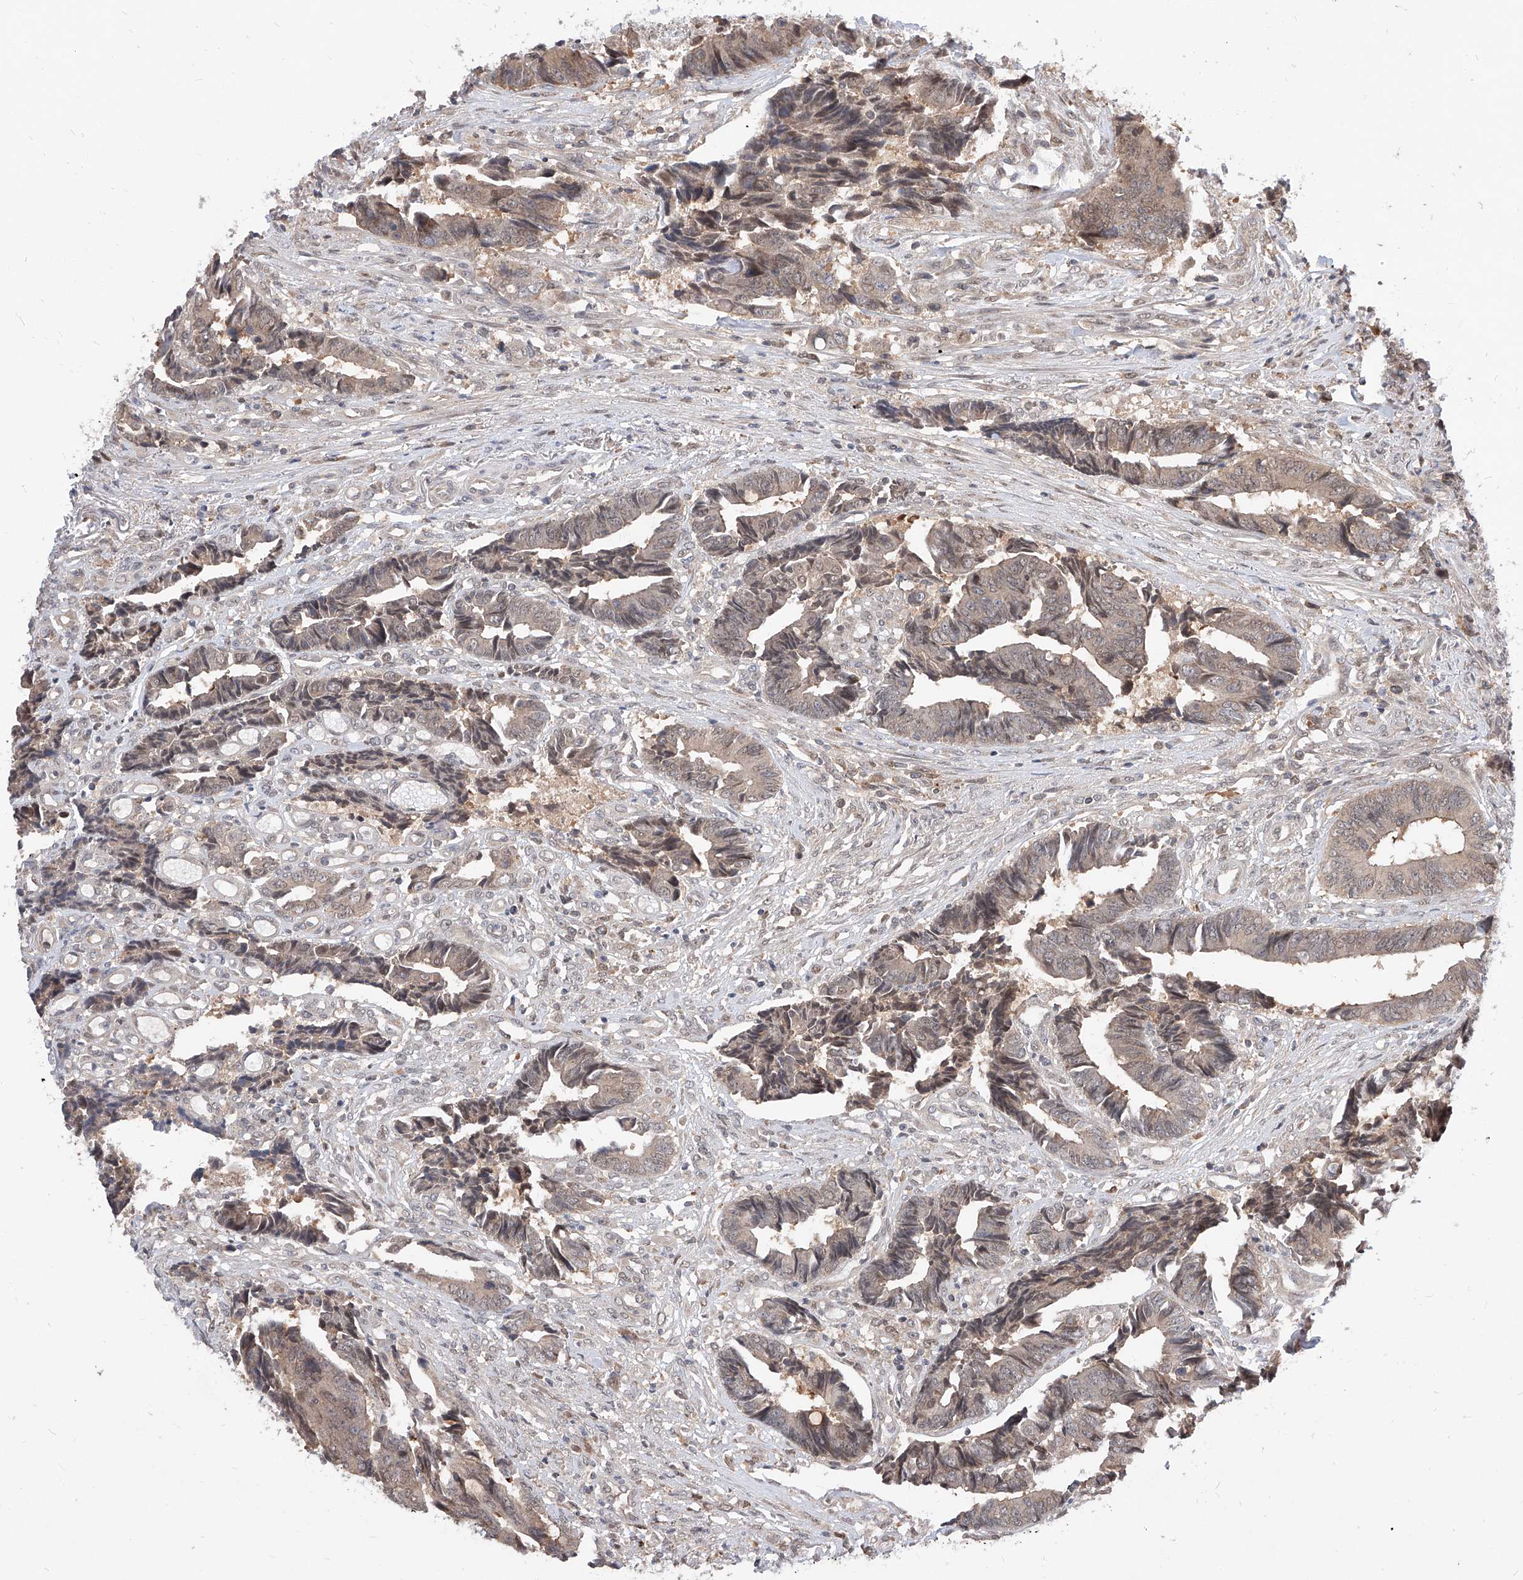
{"staining": {"intensity": "weak", "quantity": ">75%", "location": "cytoplasmic/membranous"}, "tissue": "colorectal cancer", "cell_type": "Tumor cells", "image_type": "cancer", "snomed": [{"axis": "morphology", "description": "Adenocarcinoma, NOS"}, {"axis": "topography", "description": "Rectum"}], "caption": "A low amount of weak cytoplasmic/membranous staining is present in approximately >75% of tumor cells in colorectal cancer tissue. (DAB IHC, brown staining for protein, blue staining for nuclei).", "gene": "DIRAS3", "patient": {"sex": "male", "age": 84}}